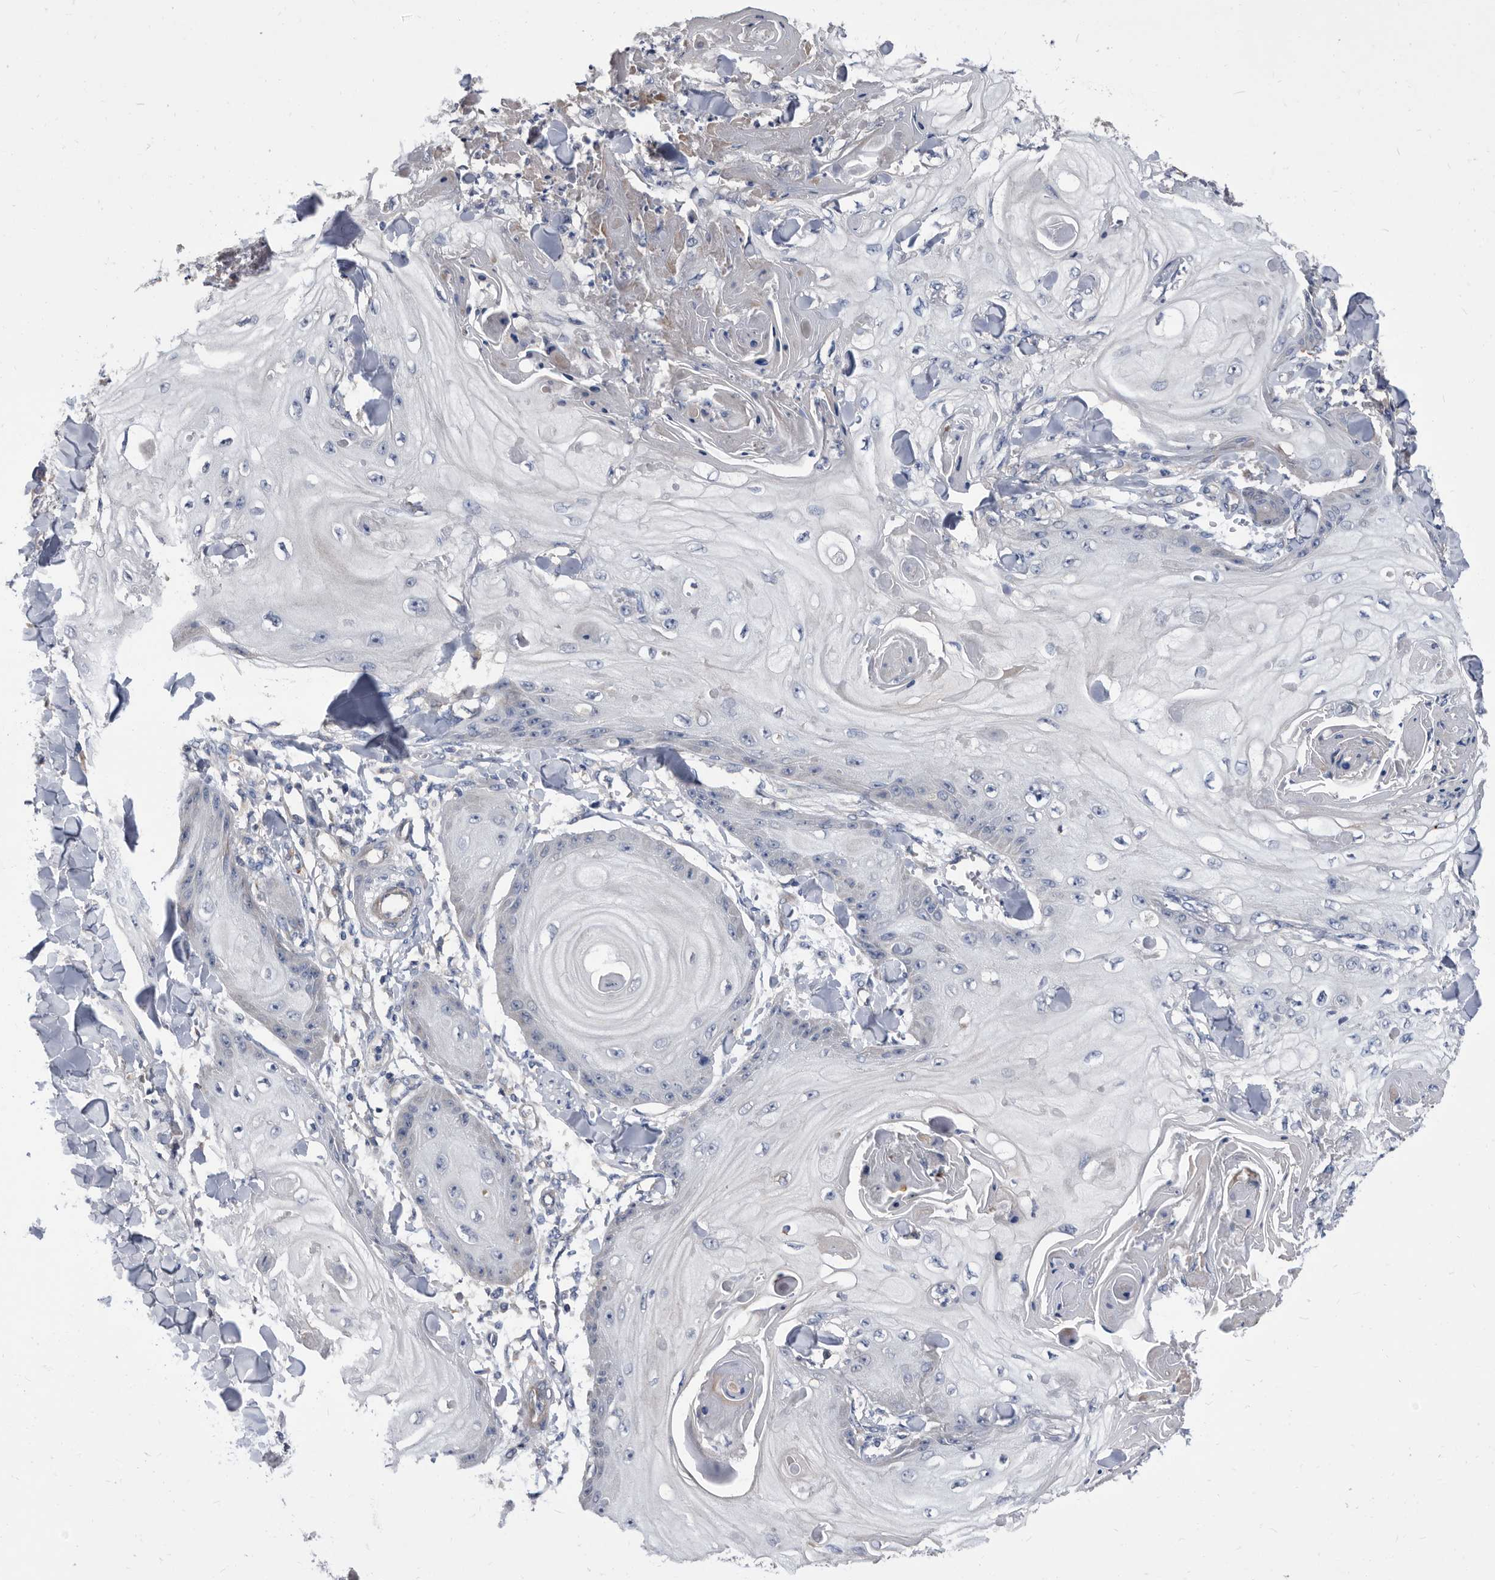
{"staining": {"intensity": "negative", "quantity": "none", "location": "none"}, "tissue": "skin cancer", "cell_type": "Tumor cells", "image_type": "cancer", "snomed": [{"axis": "morphology", "description": "Squamous cell carcinoma, NOS"}, {"axis": "topography", "description": "Skin"}], "caption": "Immunohistochemical staining of human skin cancer exhibits no significant expression in tumor cells.", "gene": "DTNBP1", "patient": {"sex": "male", "age": 74}}